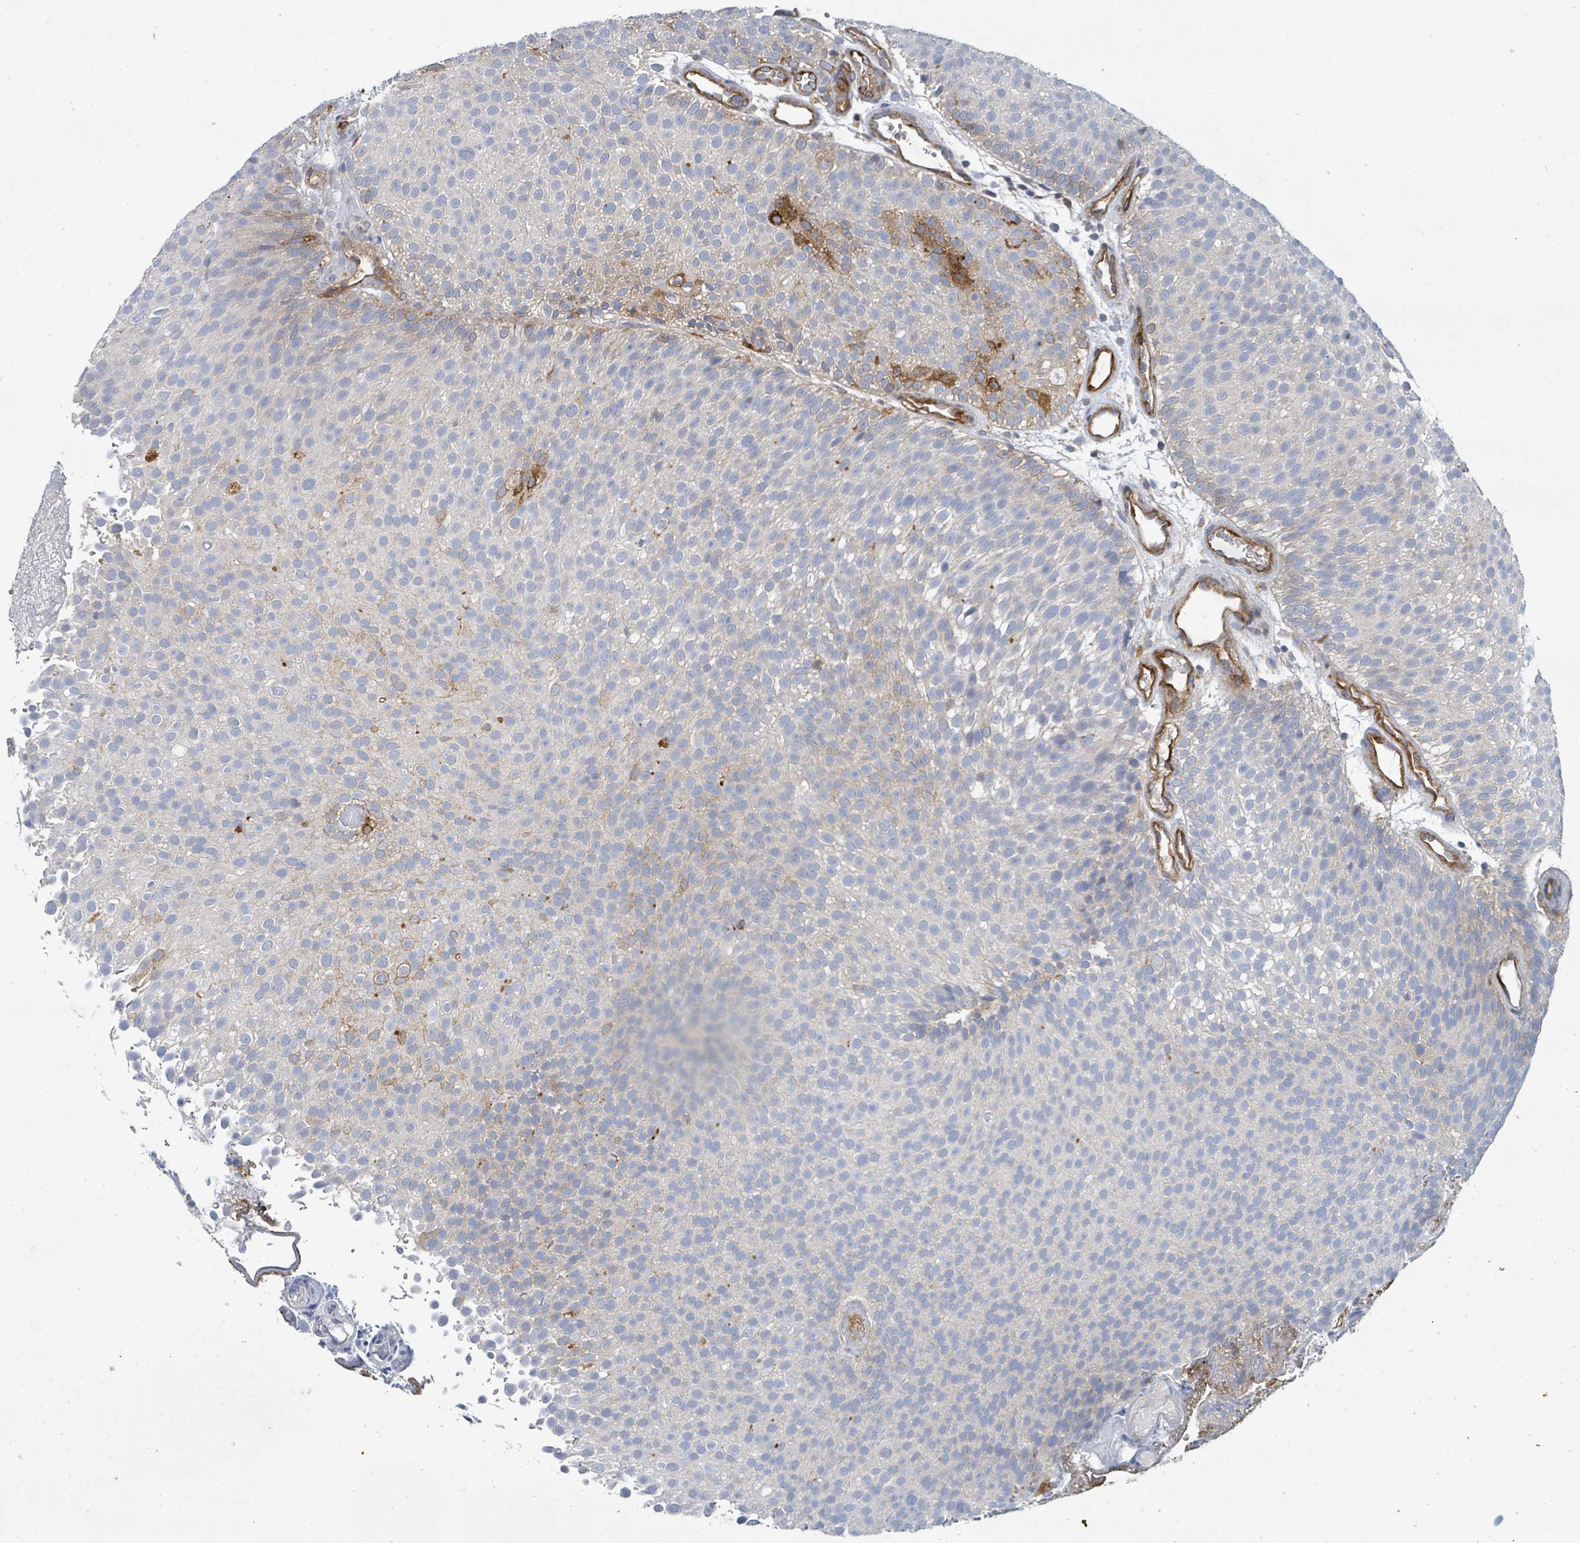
{"staining": {"intensity": "negative", "quantity": "none", "location": "none"}, "tissue": "urothelial cancer", "cell_type": "Tumor cells", "image_type": "cancer", "snomed": [{"axis": "morphology", "description": "Urothelial carcinoma, Low grade"}, {"axis": "topography", "description": "Urinary bladder"}], "caption": "Immunohistochemistry of human low-grade urothelial carcinoma reveals no expression in tumor cells.", "gene": "IFIT1", "patient": {"sex": "male", "age": 78}}